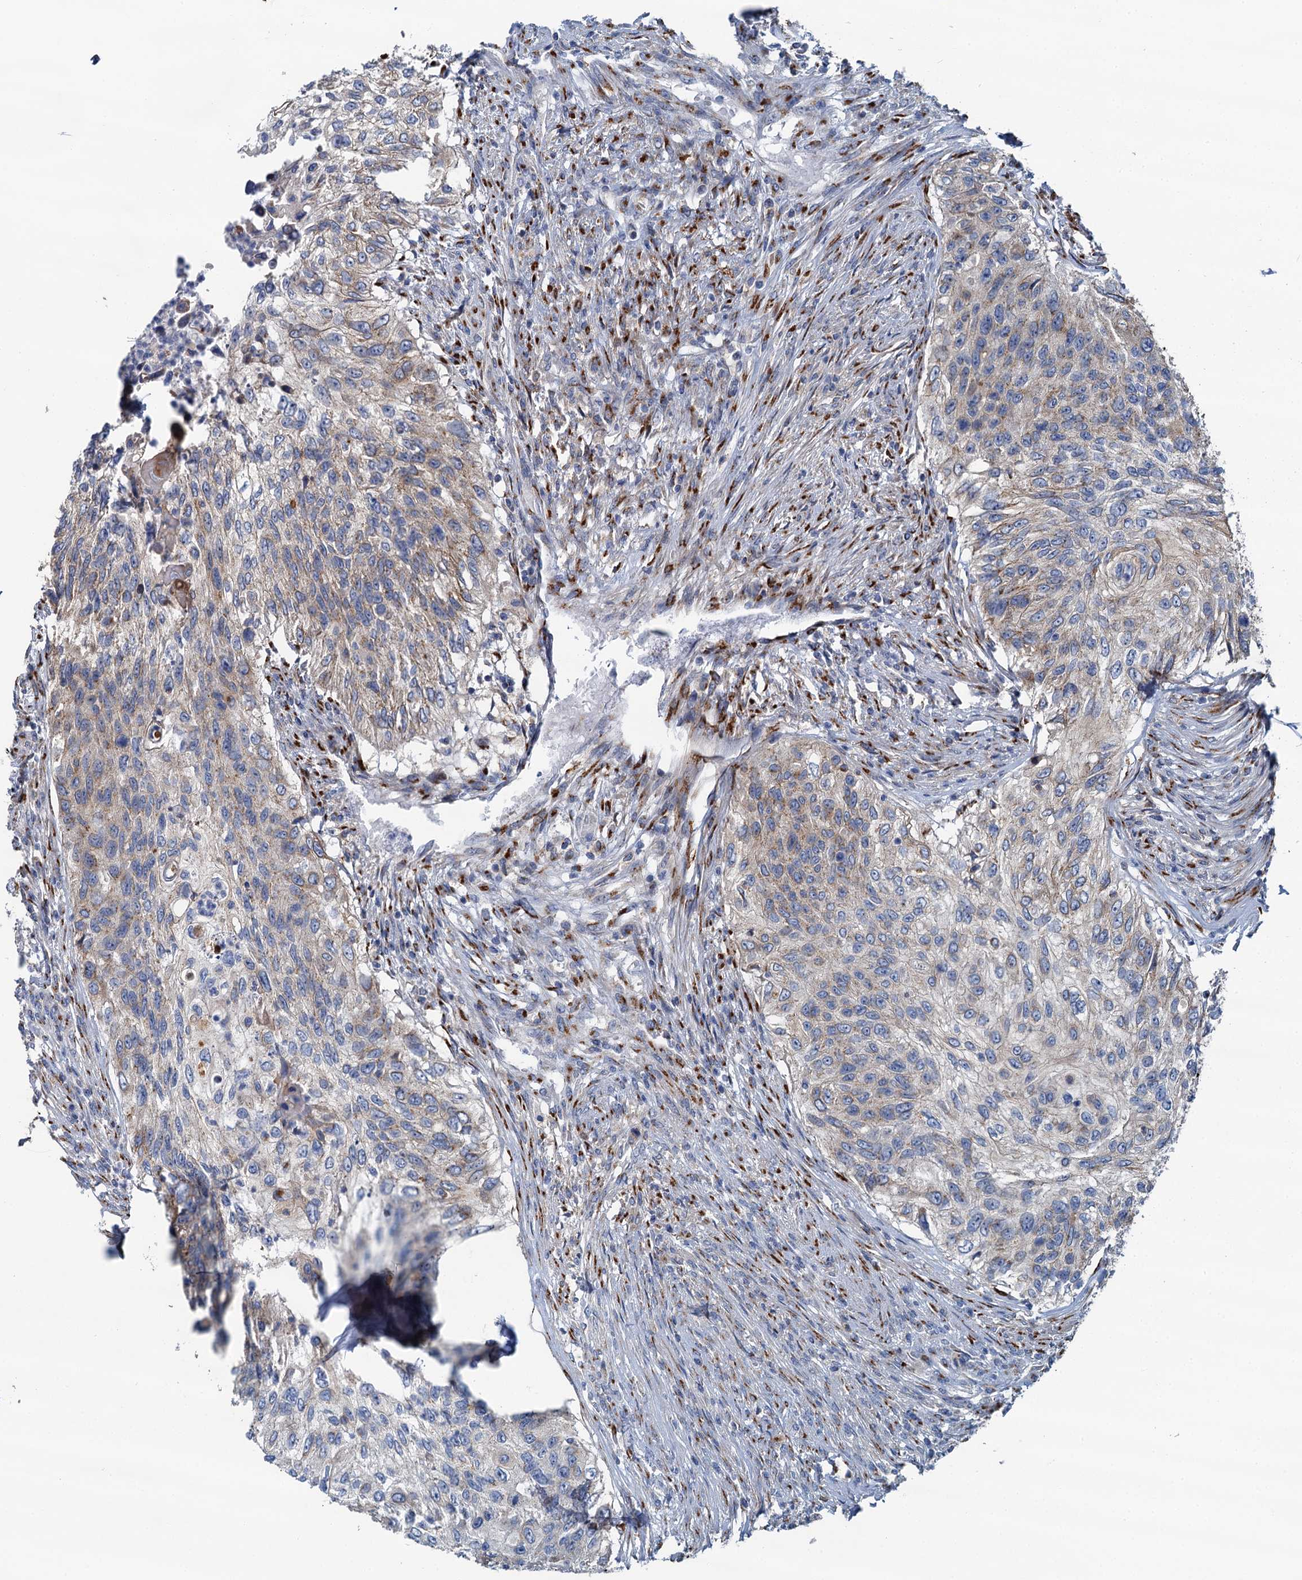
{"staining": {"intensity": "weak", "quantity": "25%-75%", "location": "cytoplasmic/membranous"}, "tissue": "urothelial cancer", "cell_type": "Tumor cells", "image_type": "cancer", "snomed": [{"axis": "morphology", "description": "Urothelial carcinoma, High grade"}, {"axis": "topography", "description": "Urinary bladder"}], "caption": "Immunohistochemical staining of human urothelial cancer reveals low levels of weak cytoplasmic/membranous positivity in approximately 25%-75% of tumor cells. (IHC, brightfield microscopy, high magnification).", "gene": "BET1L", "patient": {"sex": "female", "age": 60}}